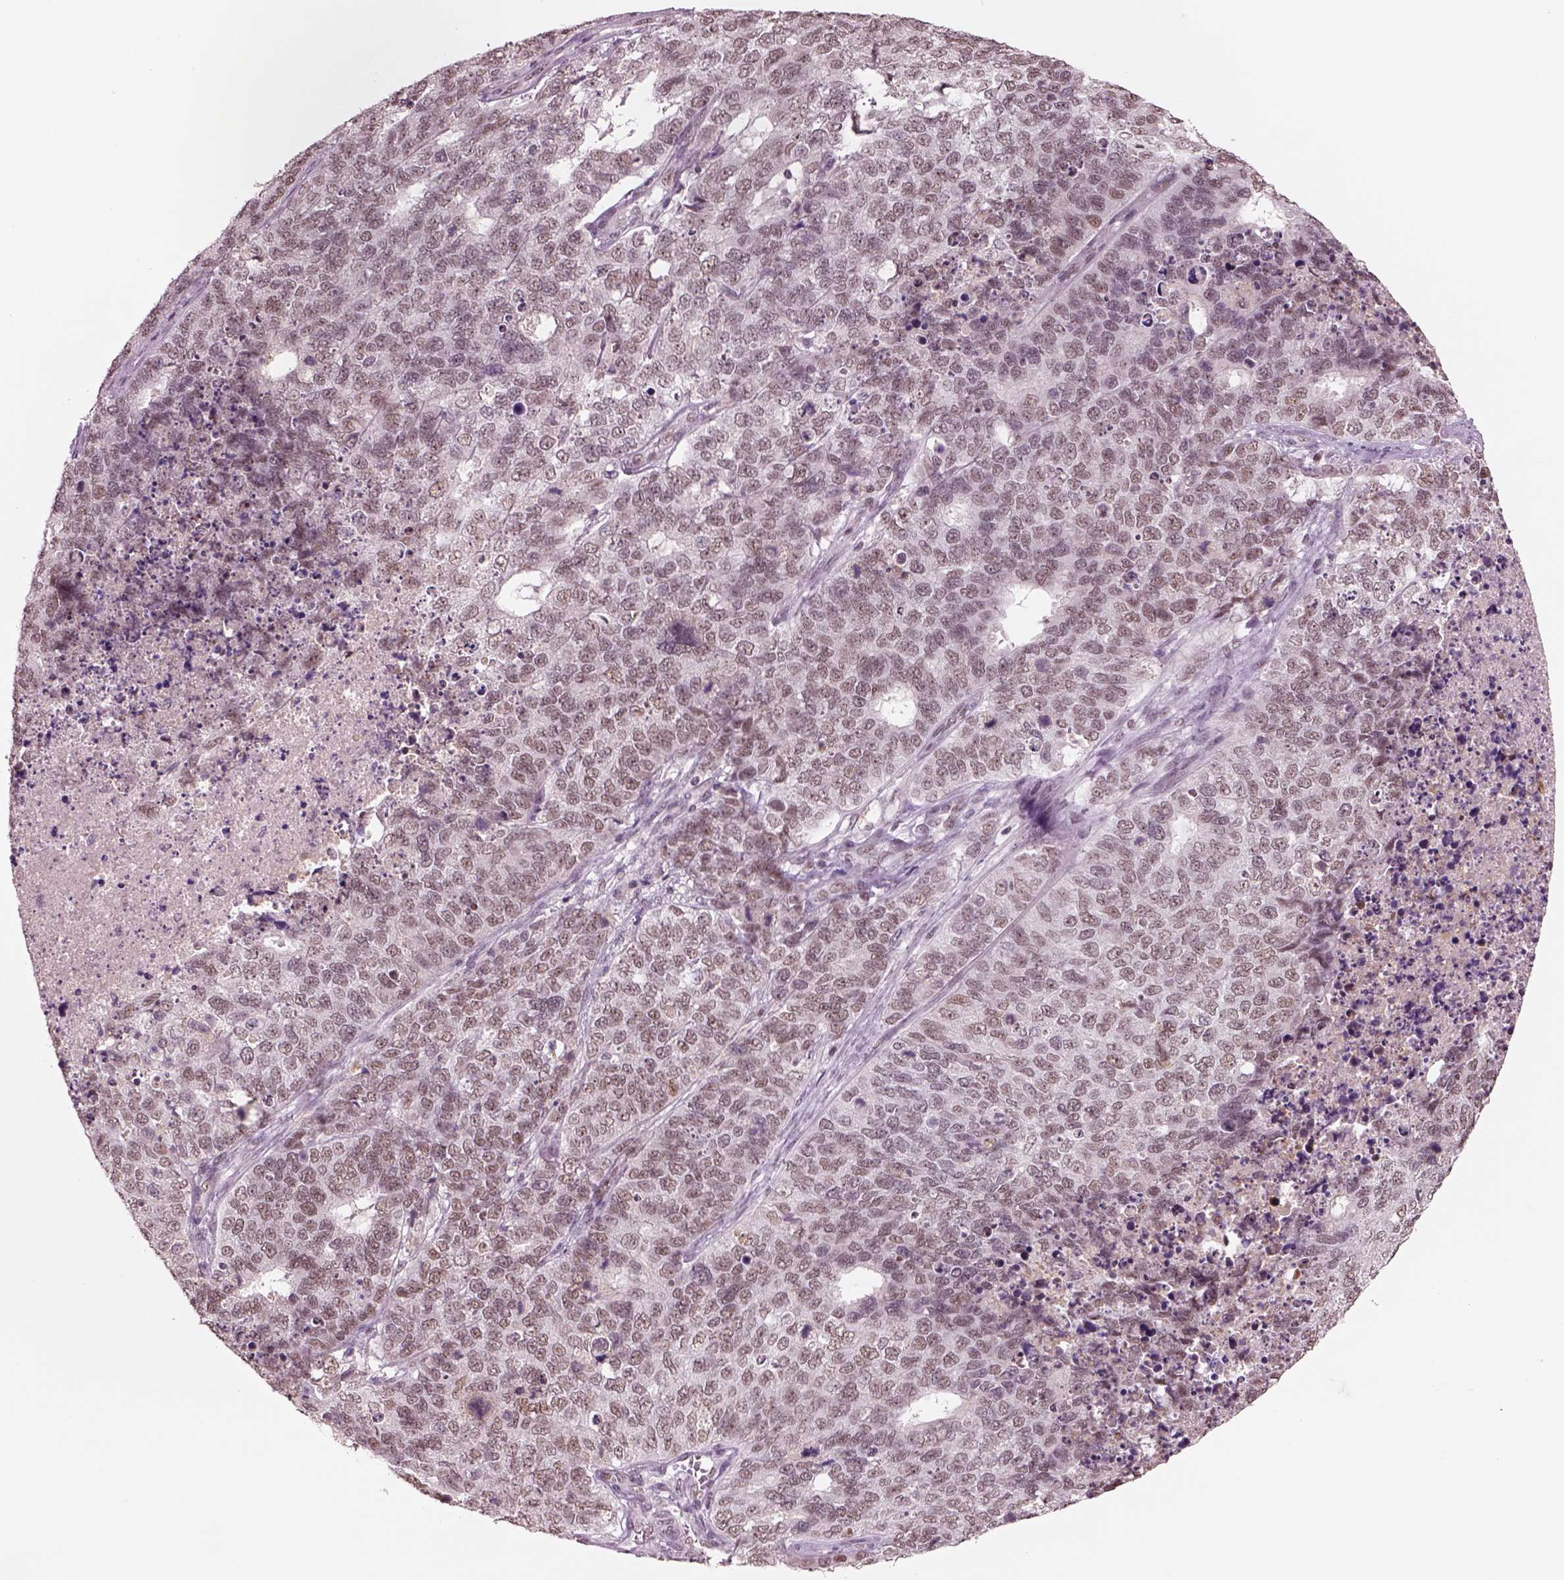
{"staining": {"intensity": "weak", "quantity": ">75%", "location": "nuclear"}, "tissue": "cervical cancer", "cell_type": "Tumor cells", "image_type": "cancer", "snomed": [{"axis": "morphology", "description": "Squamous cell carcinoma, NOS"}, {"axis": "topography", "description": "Cervix"}], "caption": "Tumor cells exhibit weak nuclear staining in approximately >75% of cells in squamous cell carcinoma (cervical).", "gene": "SEPHS1", "patient": {"sex": "female", "age": 63}}